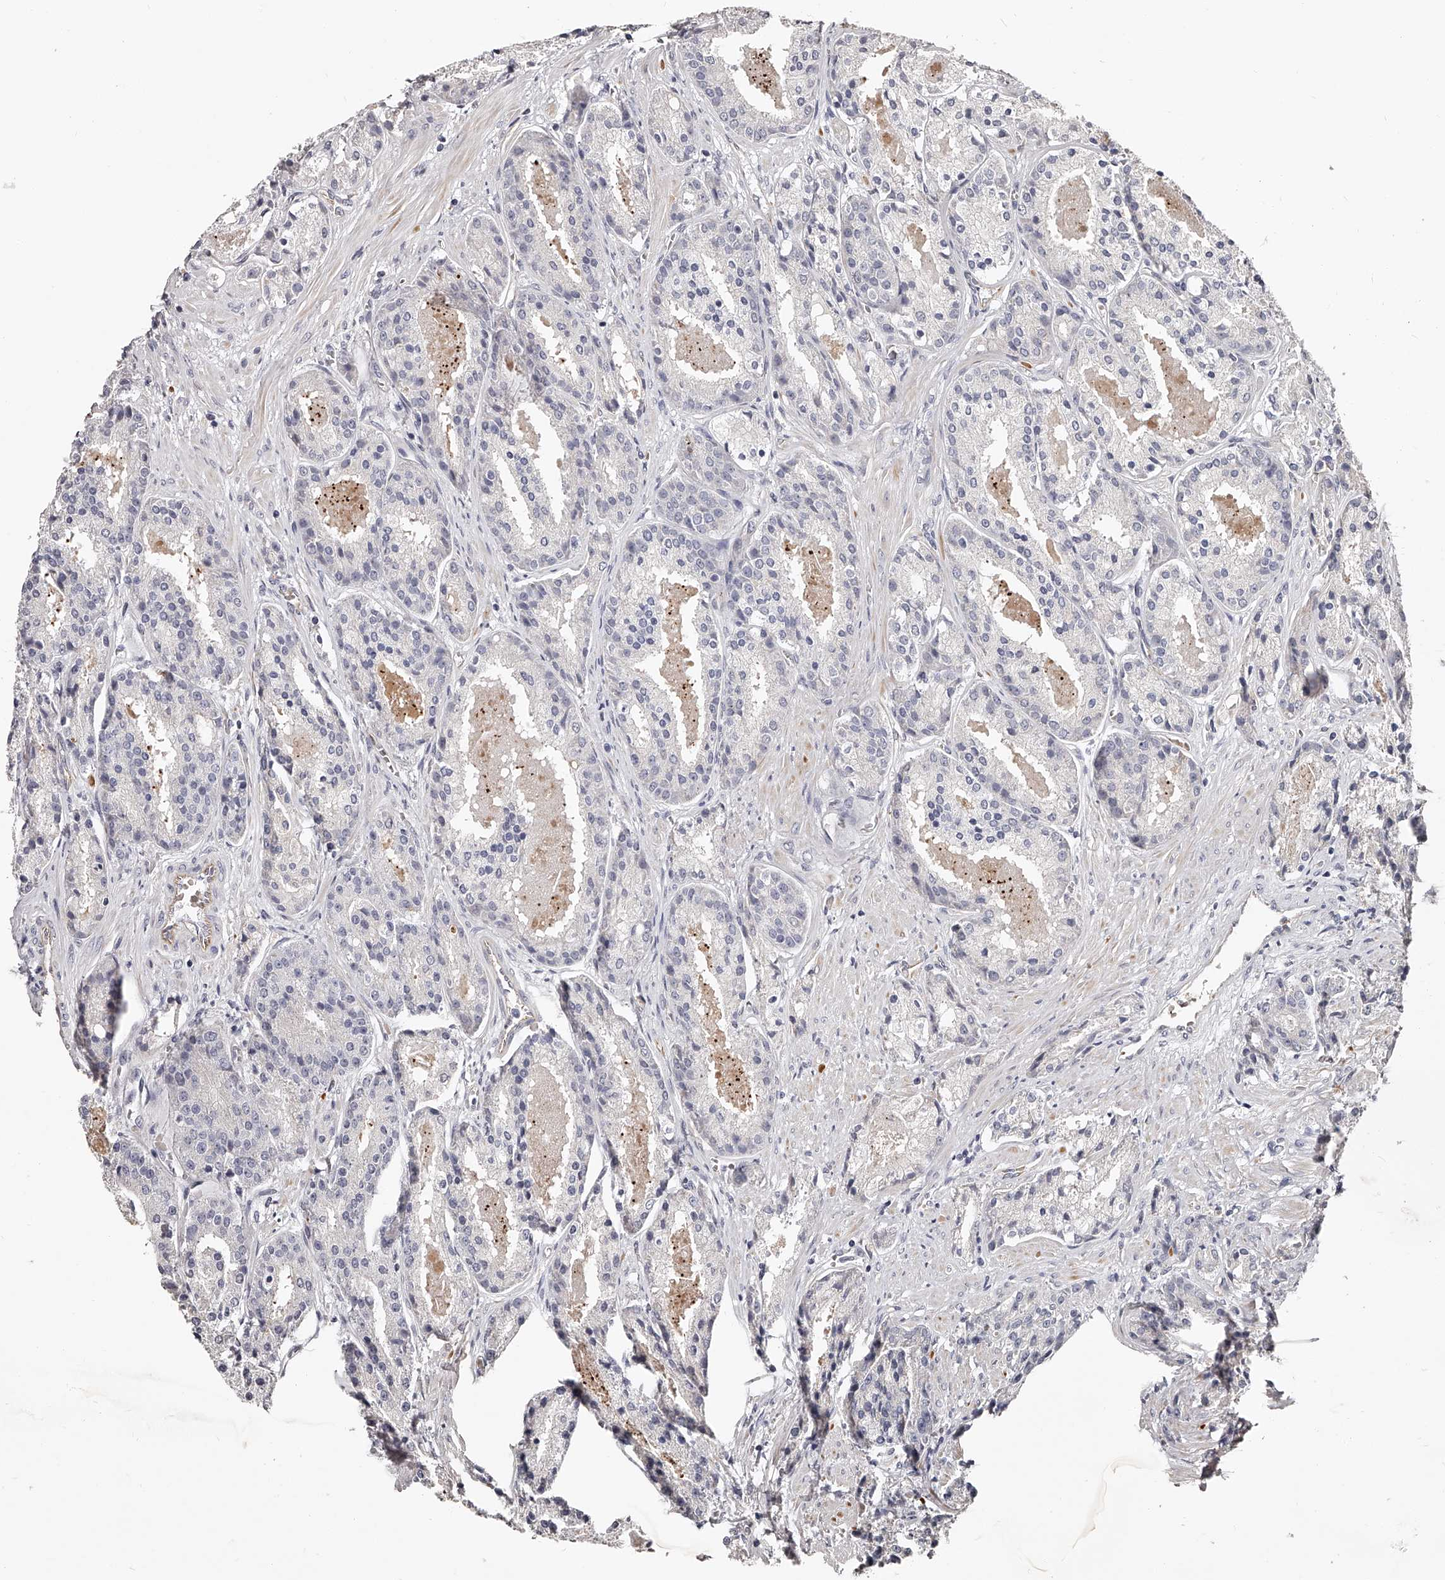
{"staining": {"intensity": "negative", "quantity": "none", "location": "none"}, "tissue": "prostate cancer", "cell_type": "Tumor cells", "image_type": "cancer", "snomed": [{"axis": "morphology", "description": "Adenocarcinoma, High grade"}, {"axis": "topography", "description": "Prostate"}], "caption": "Immunohistochemical staining of human prostate cancer (high-grade adenocarcinoma) demonstrates no significant staining in tumor cells.", "gene": "URGCP", "patient": {"sex": "male", "age": 60}}